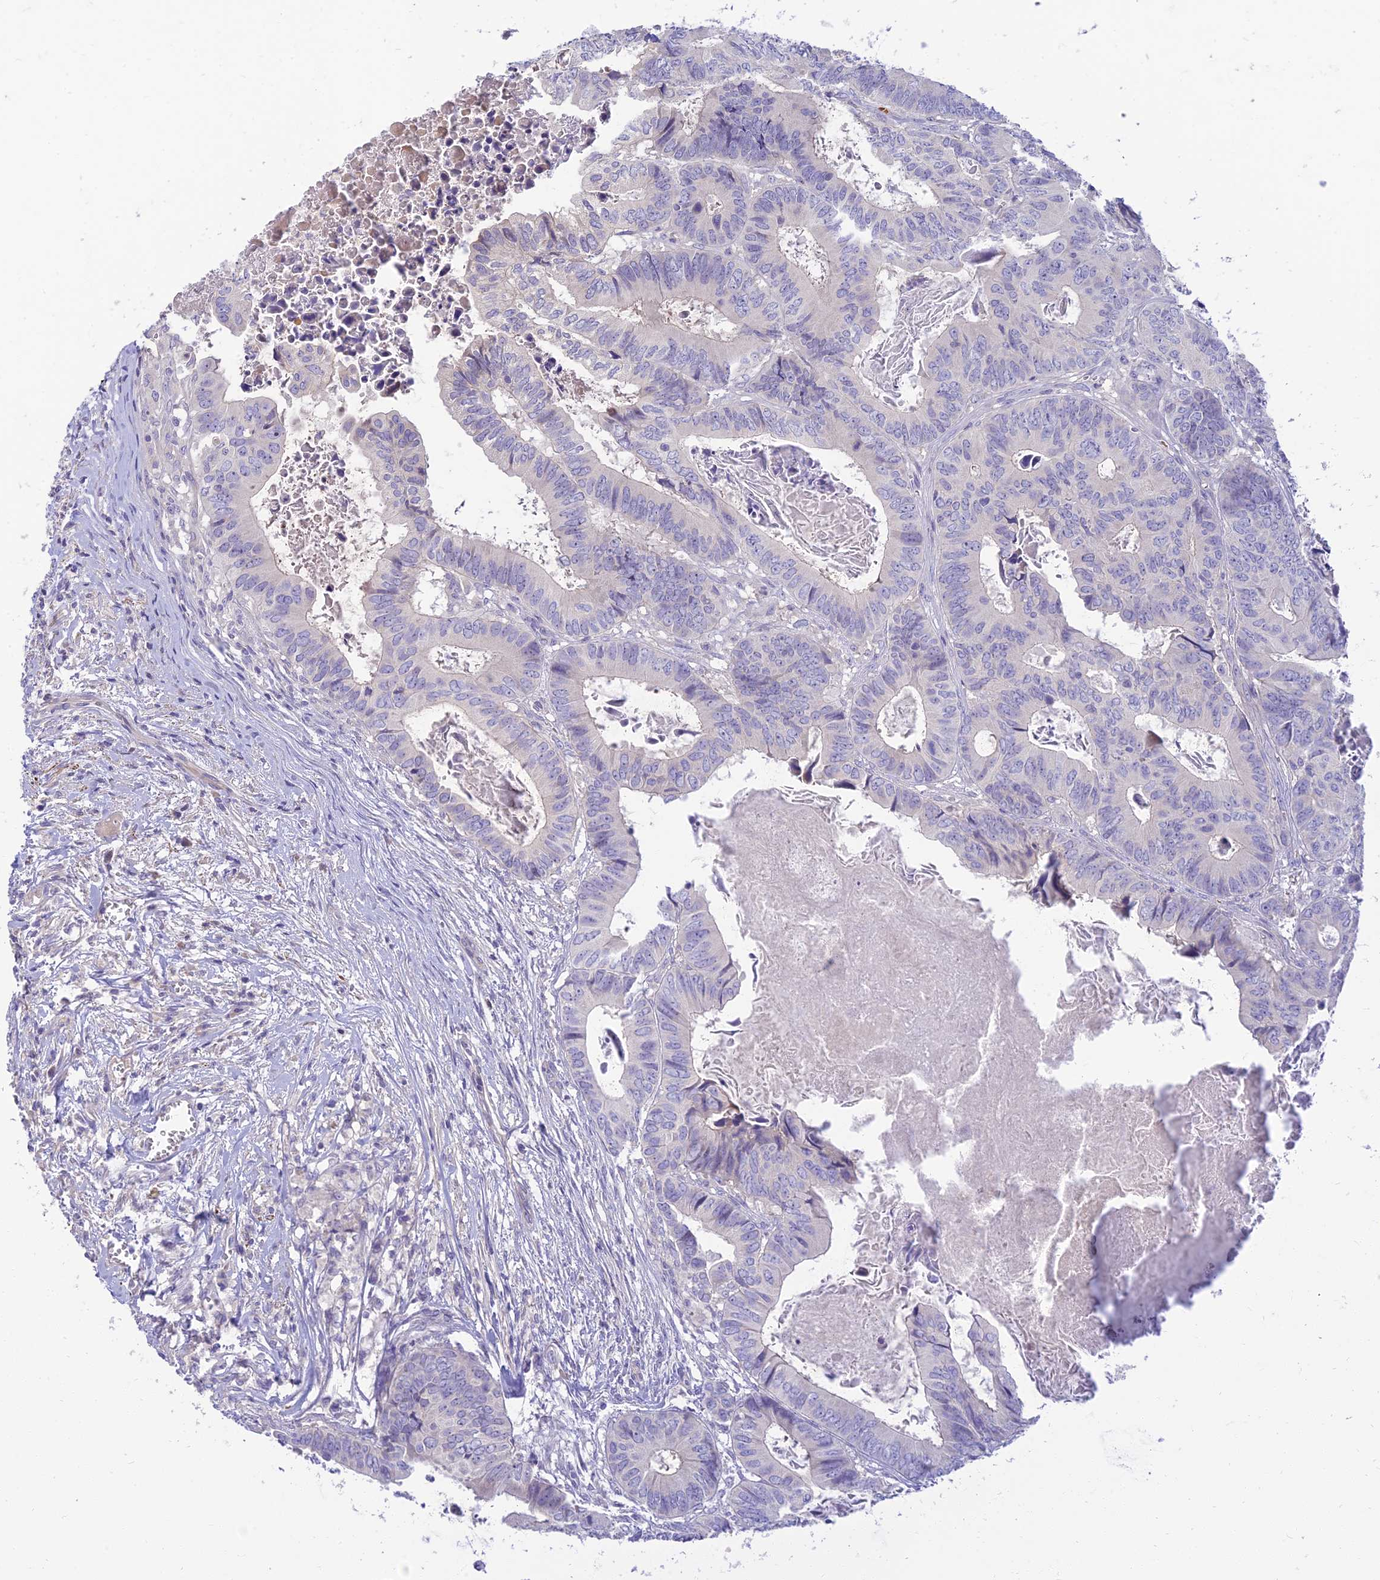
{"staining": {"intensity": "negative", "quantity": "none", "location": "none"}, "tissue": "colorectal cancer", "cell_type": "Tumor cells", "image_type": "cancer", "snomed": [{"axis": "morphology", "description": "Adenocarcinoma, NOS"}, {"axis": "topography", "description": "Colon"}], "caption": "Colorectal cancer (adenocarcinoma) was stained to show a protein in brown. There is no significant staining in tumor cells.", "gene": "CLIP4", "patient": {"sex": "male", "age": 85}}